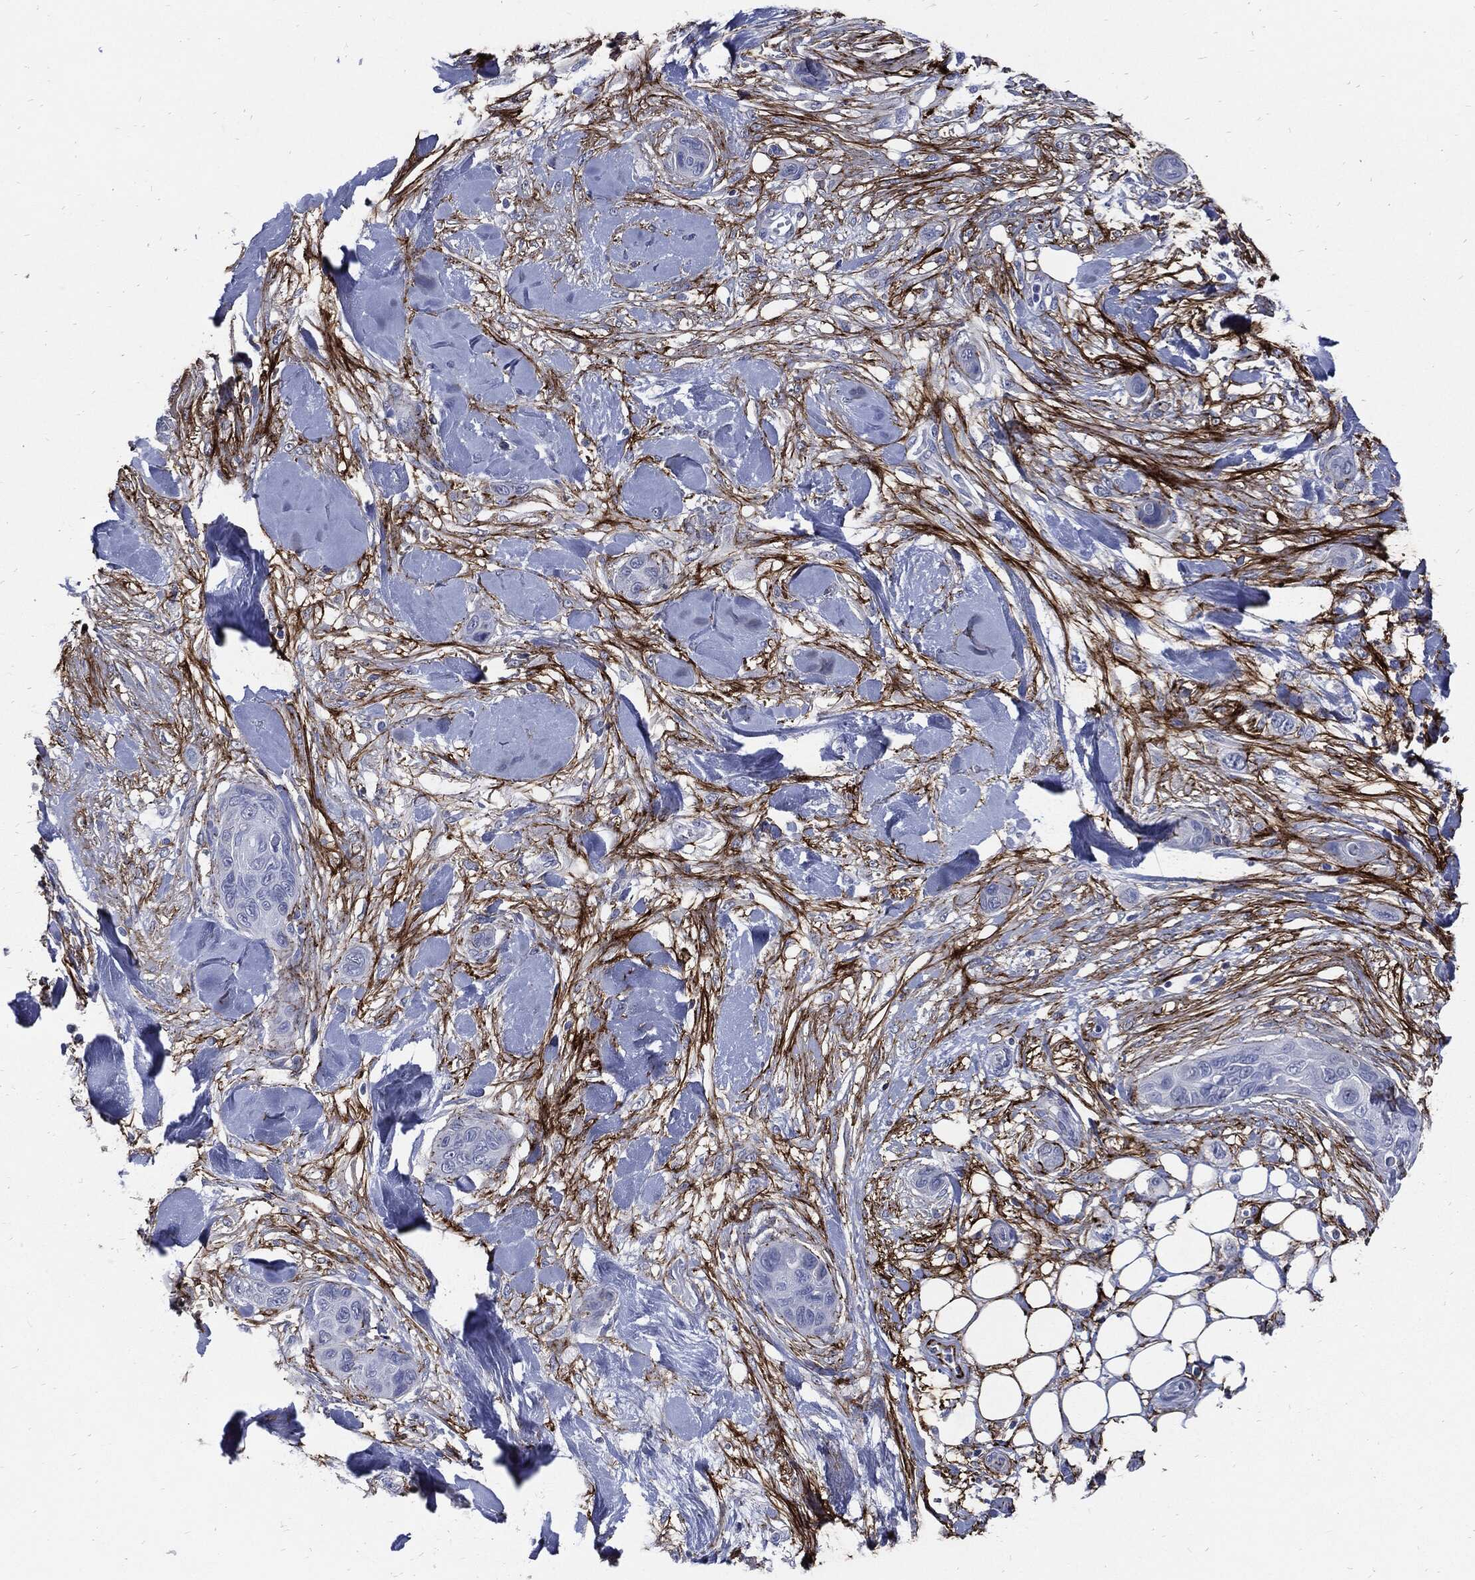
{"staining": {"intensity": "negative", "quantity": "none", "location": "none"}, "tissue": "skin cancer", "cell_type": "Tumor cells", "image_type": "cancer", "snomed": [{"axis": "morphology", "description": "Squamous cell carcinoma, NOS"}, {"axis": "topography", "description": "Skin"}], "caption": "The IHC micrograph has no significant expression in tumor cells of skin squamous cell carcinoma tissue.", "gene": "FBN1", "patient": {"sex": "male", "age": 78}}